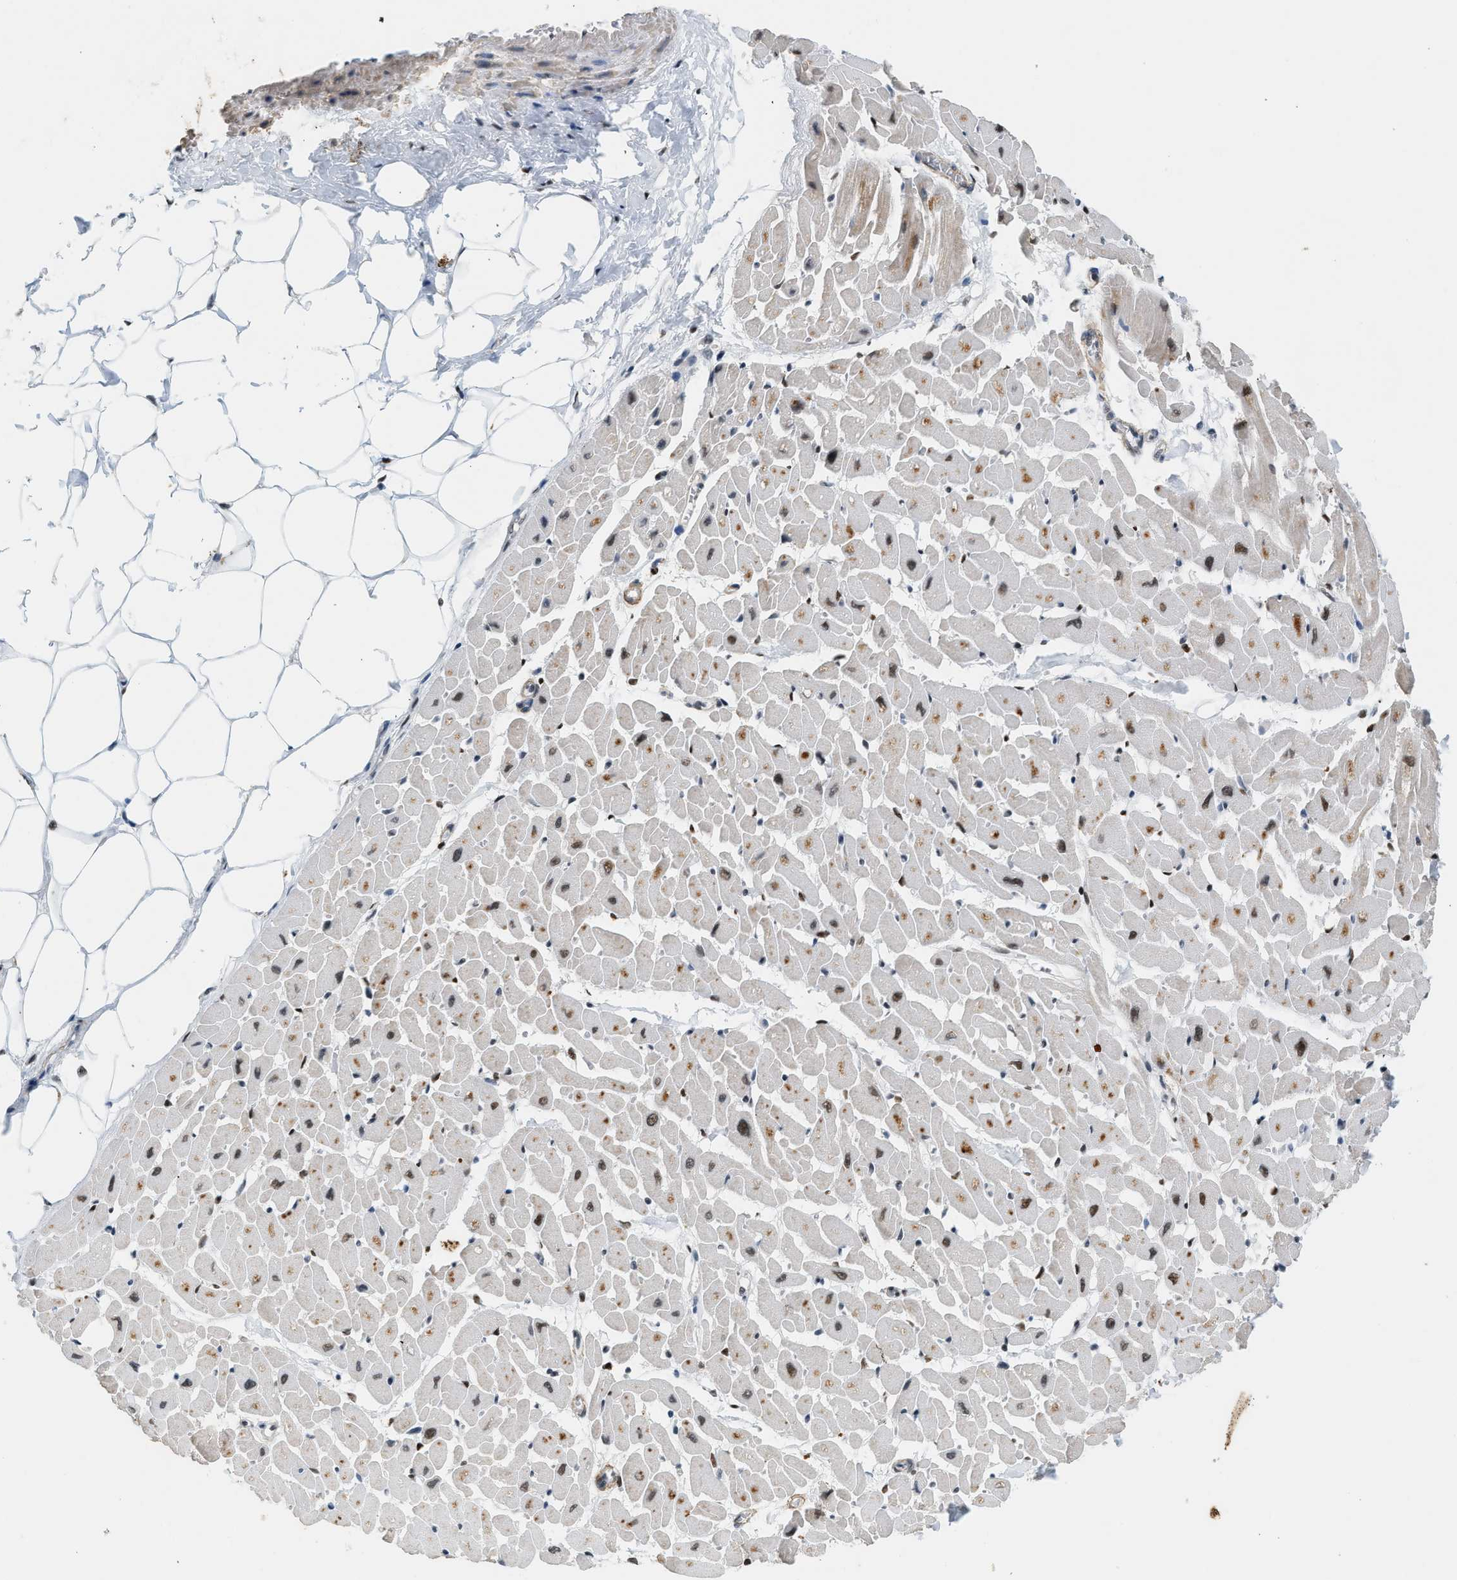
{"staining": {"intensity": "moderate", "quantity": ">75%", "location": "cytoplasmic/membranous,nuclear"}, "tissue": "heart muscle", "cell_type": "Cardiomyocytes", "image_type": "normal", "snomed": [{"axis": "morphology", "description": "Normal tissue, NOS"}, {"axis": "topography", "description": "Heart"}], "caption": "Immunohistochemical staining of benign heart muscle demonstrates >75% levels of moderate cytoplasmic/membranous,nuclear protein staining in approximately >75% of cardiomyocytes. (DAB IHC, brown staining for protein, blue staining for nuclei).", "gene": "ZBTB20", "patient": {"sex": "female", "age": 19}}